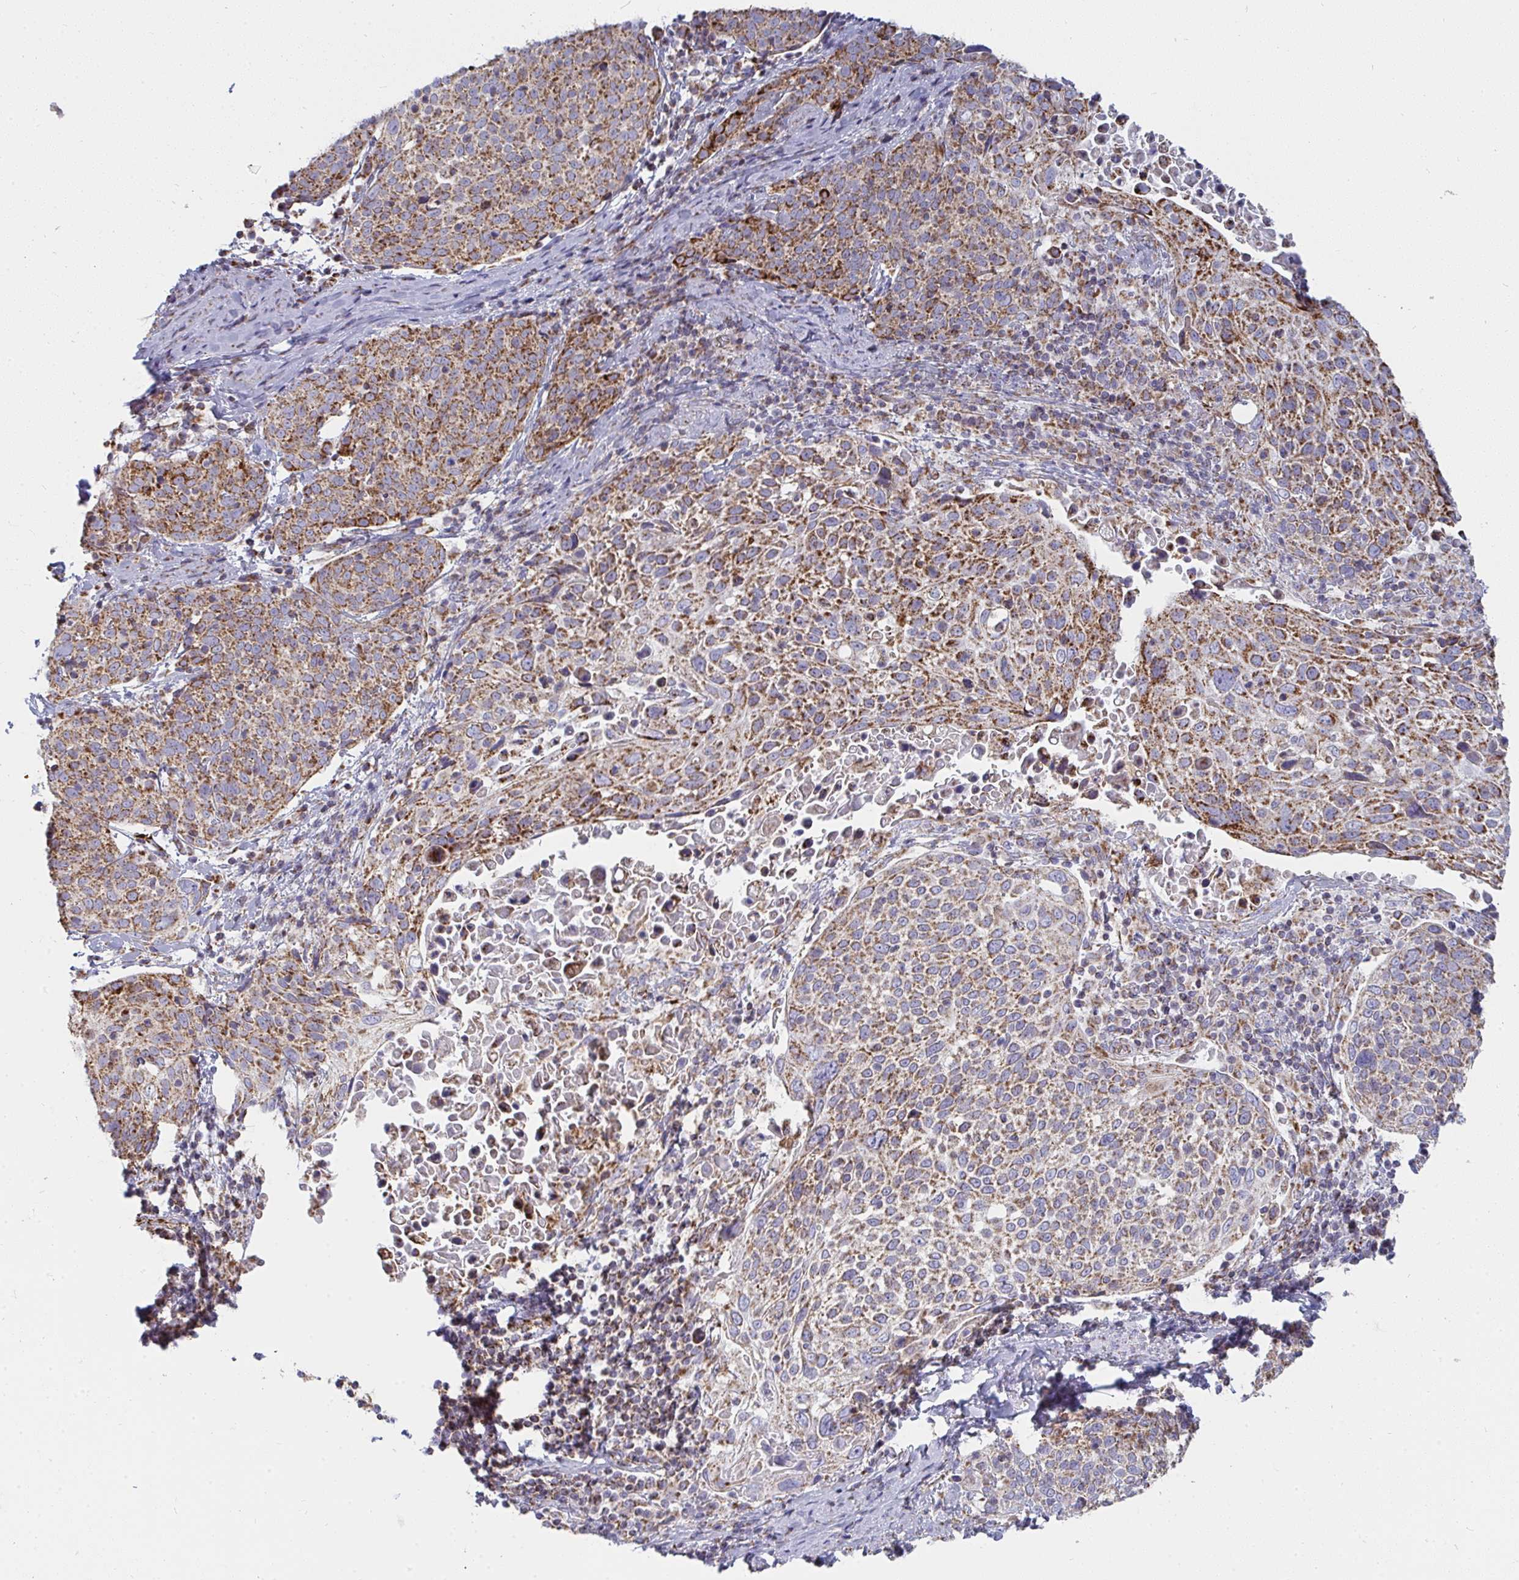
{"staining": {"intensity": "moderate", "quantity": "25%-75%", "location": "cytoplasmic/membranous"}, "tissue": "cervical cancer", "cell_type": "Tumor cells", "image_type": "cancer", "snomed": [{"axis": "morphology", "description": "Squamous cell carcinoma, NOS"}, {"axis": "topography", "description": "Cervix"}], "caption": "Immunohistochemical staining of human cervical cancer exhibits moderate cytoplasmic/membranous protein expression in about 25%-75% of tumor cells.", "gene": "FAHD1", "patient": {"sex": "female", "age": 61}}